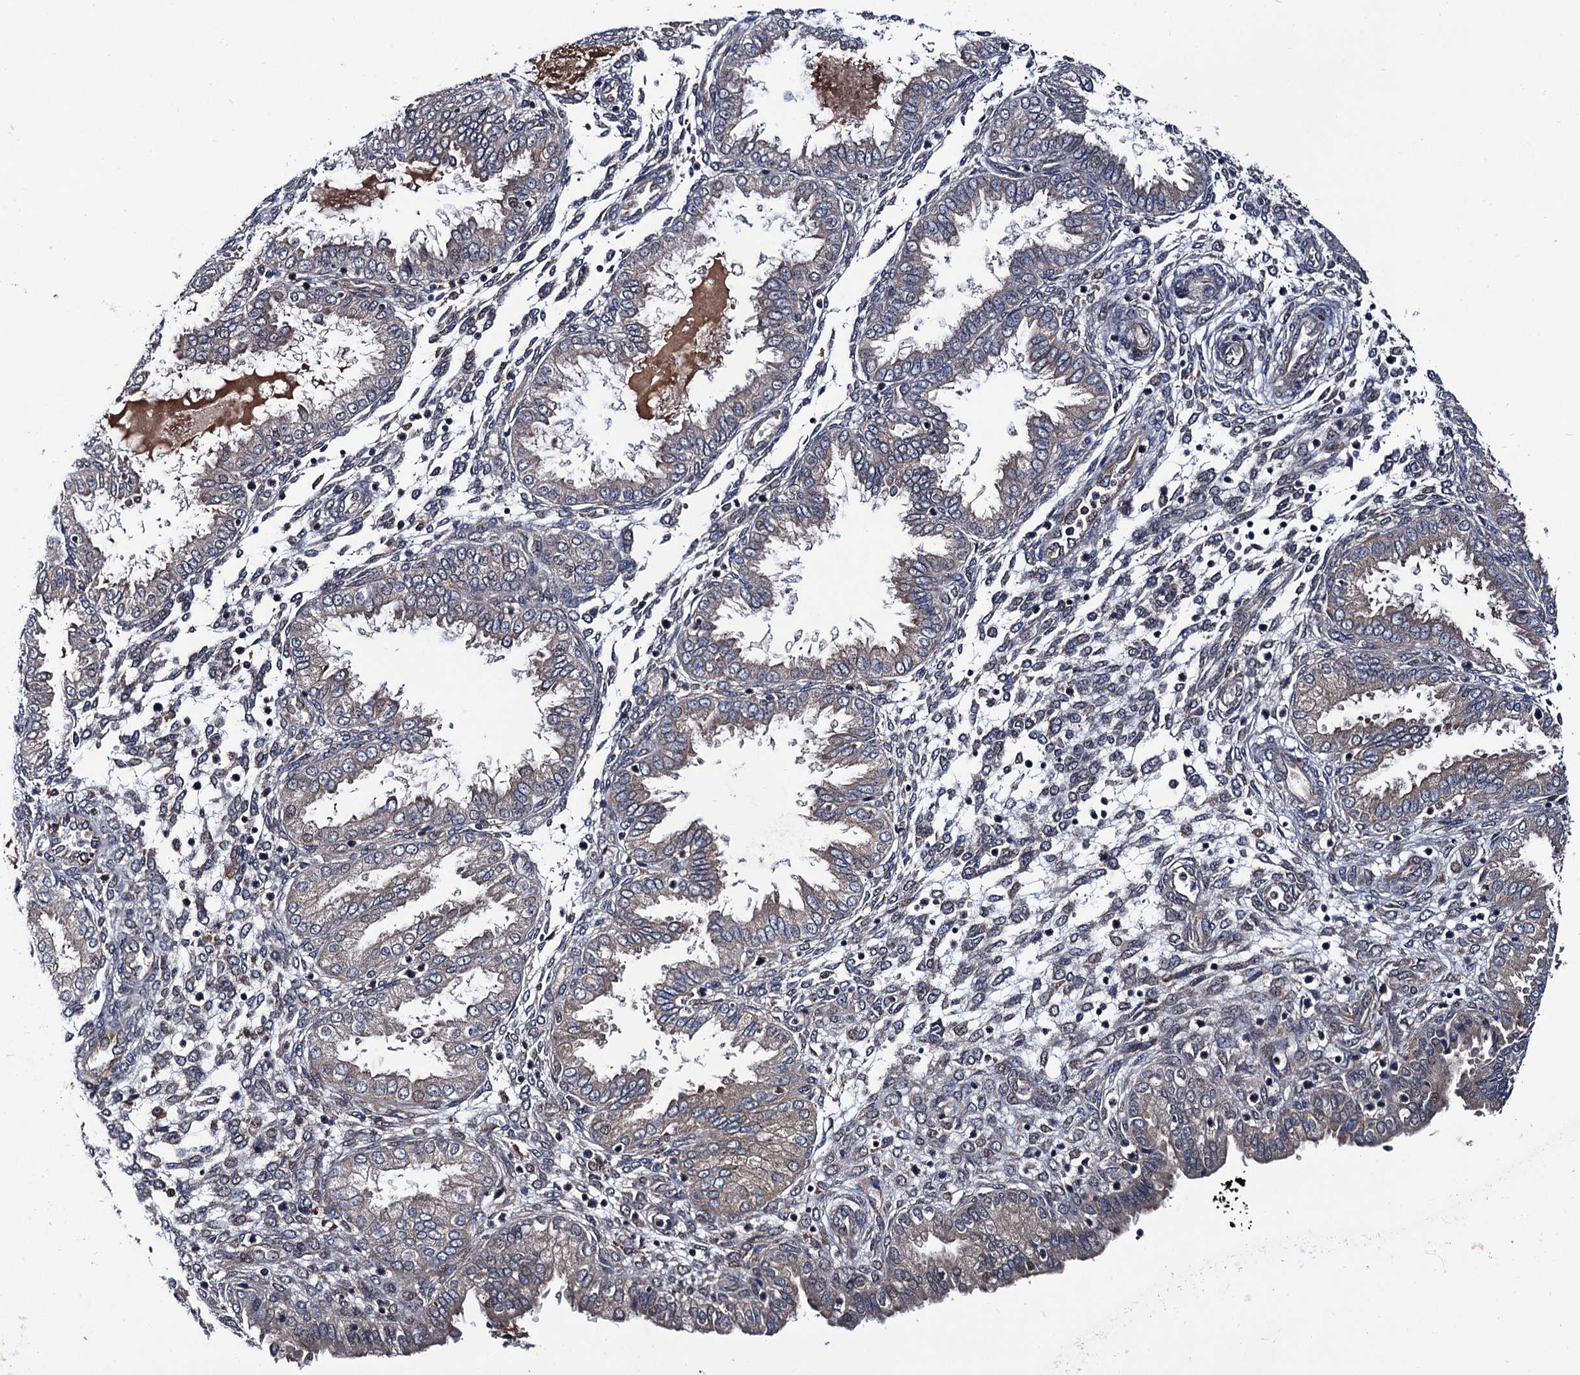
{"staining": {"intensity": "weak", "quantity": "25%-75%", "location": "cytoplasmic/membranous"}, "tissue": "endometrium", "cell_type": "Cells in endometrial stroma", "image_type": "normal", "snomed": [{"axis": "morphology", "description": "Normal tissue, NOS"}, {"axis": "topography", "description": "Endometrium"}], "caption": "Approximately 25%-75% of cells in endometrial stroma in normal human endometrium exhibit weak cytoplasmic/membranous protein staining as visualized by brown immunohistochemical staining.", "gene": "VPS35", "patient": {"sex": "female", "age": 33}}